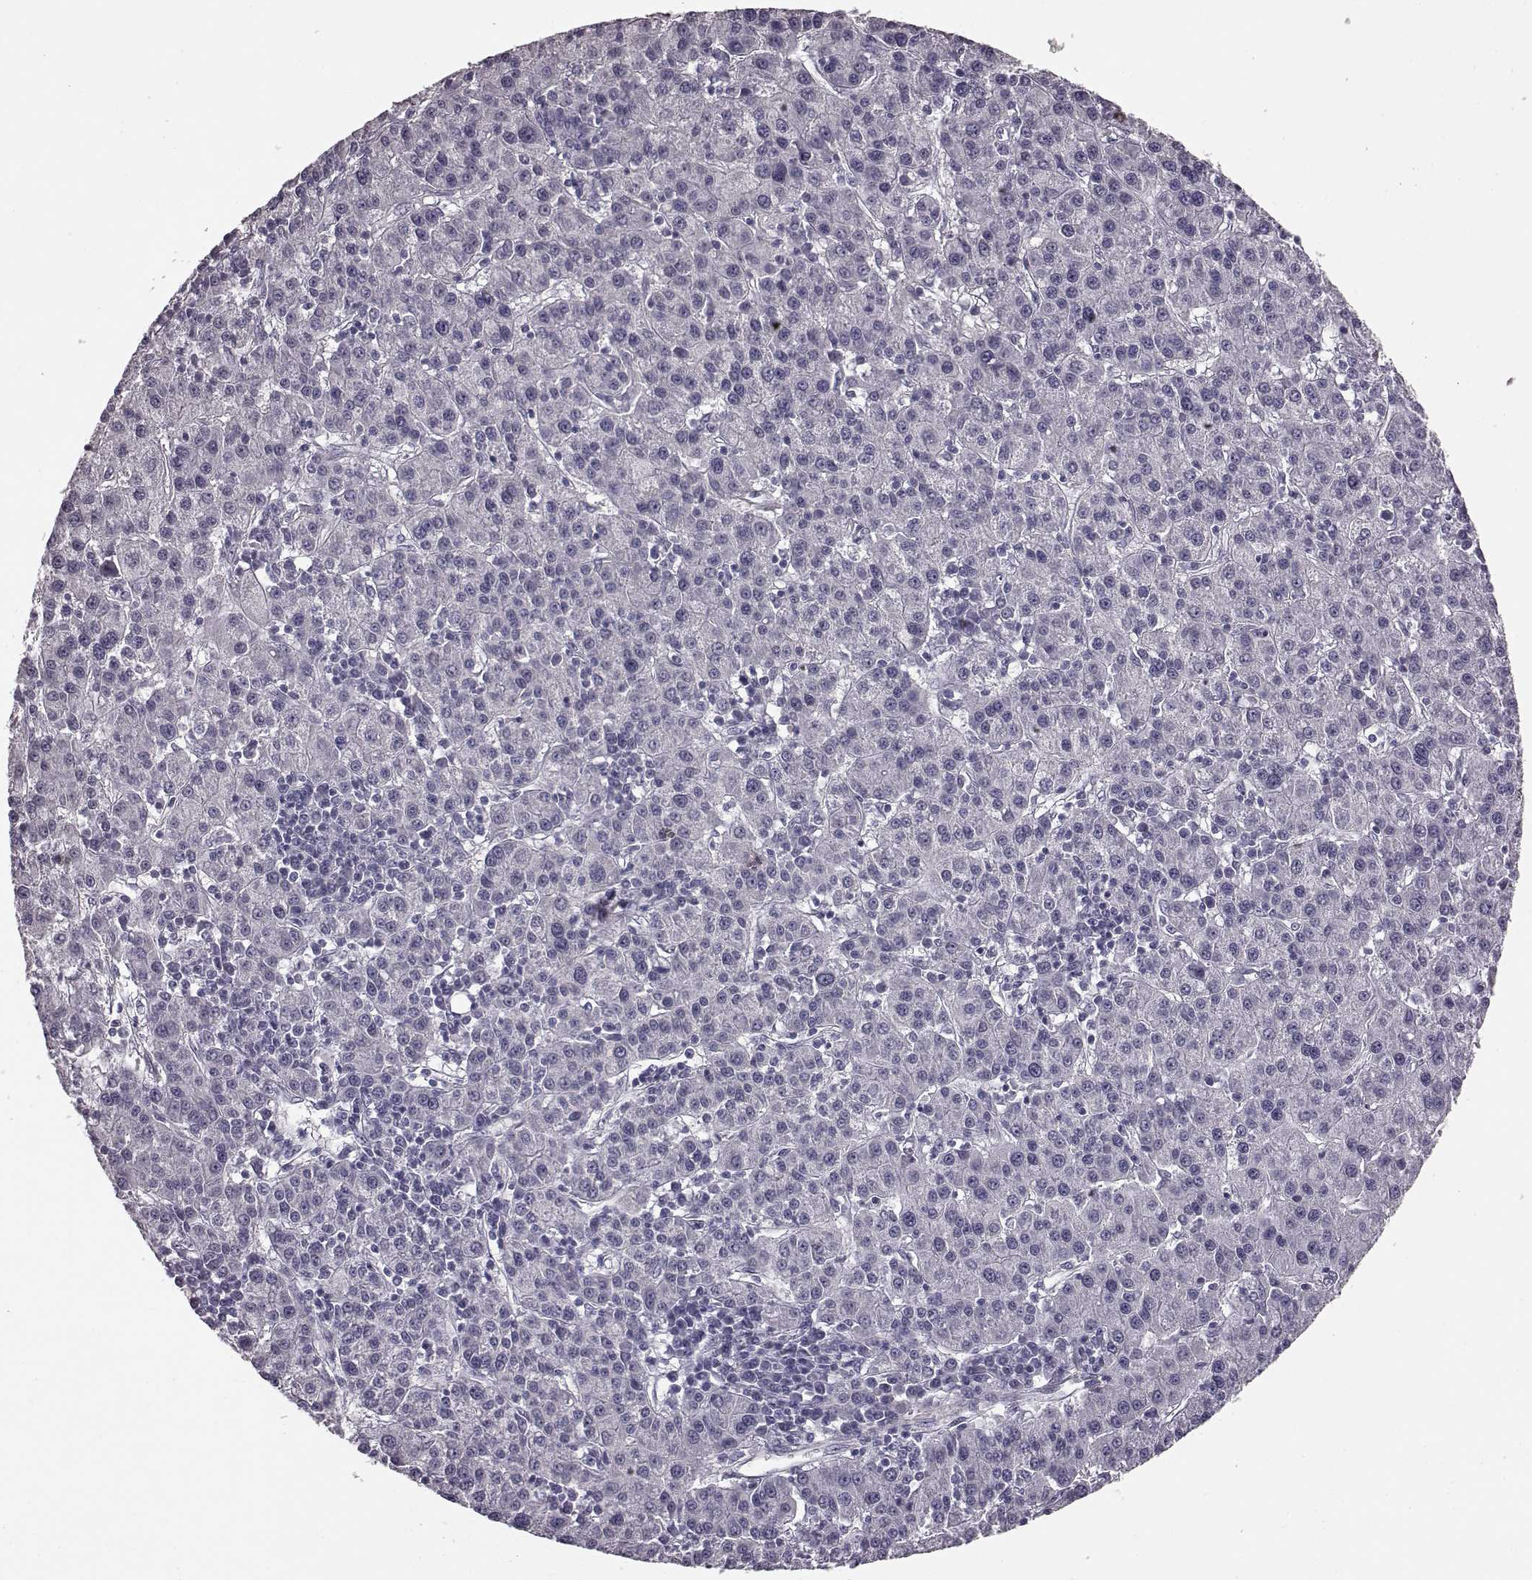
{"staining": {"intensity": "negative", "quantity": "none", "location": "none"}, "tissue": "liver cancer", "cell_type": "Tumor cells", "image_type": "cancer", "snomed": [{"axis": "morphology", "description": "Carcinoma, Hepatocellular, NOS"}, {"axis": "topography", "description": "Liver"}], "caption": "An image of liver hepatocellular carcinoma stained for a protein shows no brown staining in tumor cells.", "gene": "SLCO3A1", "patient": {"sex": "female", "age": 60}}